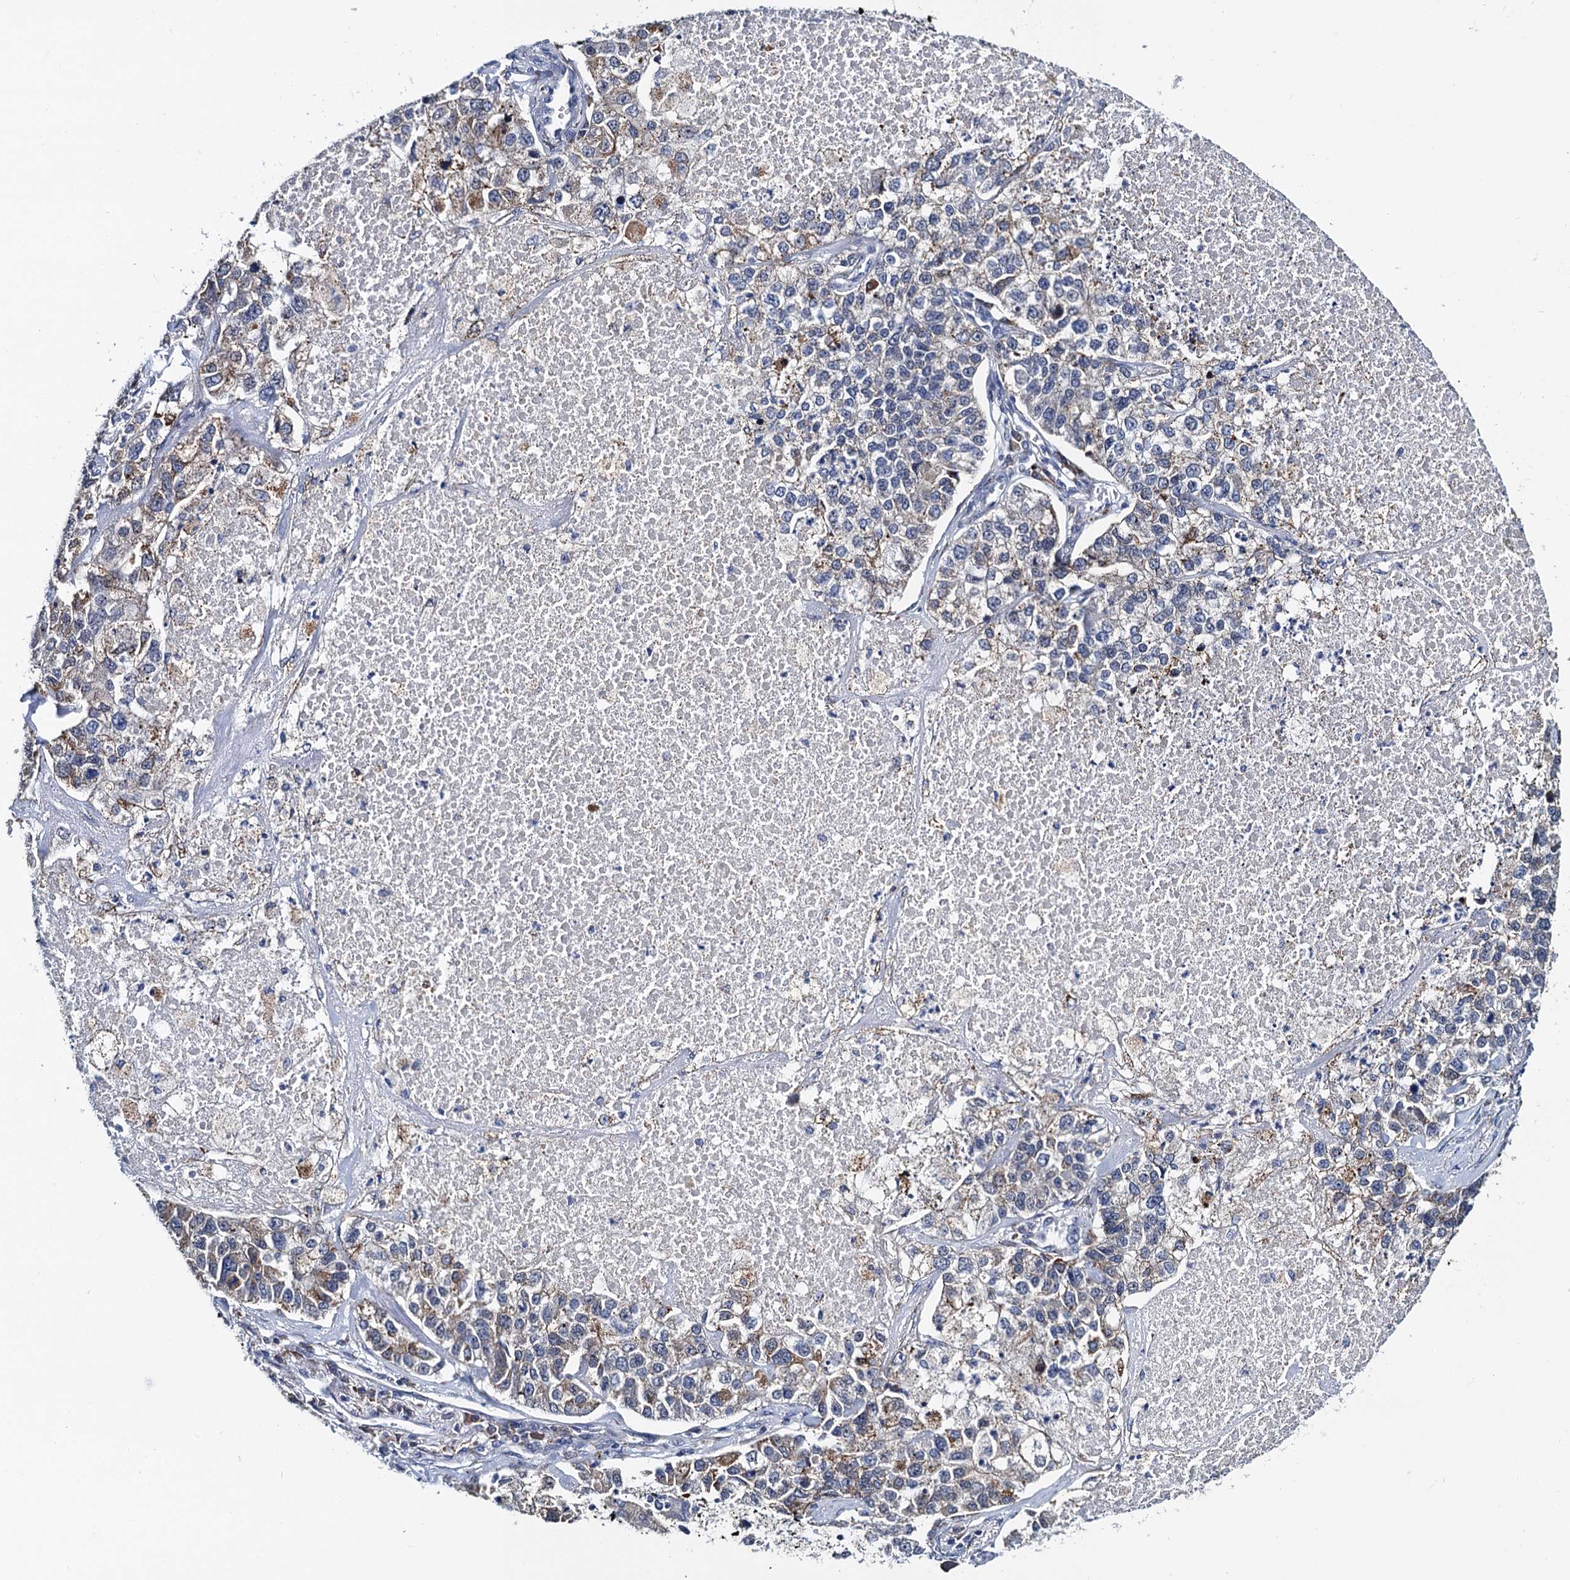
{"staining": {"intensity": "moderate", "quantity": "<25%", "location": "cytoplasmic/membranous"}, "tissue": "lung cancer", "cell_type": "Tumor cells", "image_type": "cancer", "snomed": [{"axis": "morphology", "description": "Adenocarcinoma, NOS"}, {"axis": "topography", "description": "Lung"}], "caption": "Protein expression analysis of adenocarcinoma (lung) exhibits moderate cytoplasmic/membranous staining in approximately <25% of tumor cells.", "gene": "SLC7A10", "patient": {"sex": "male", "age": 49}}